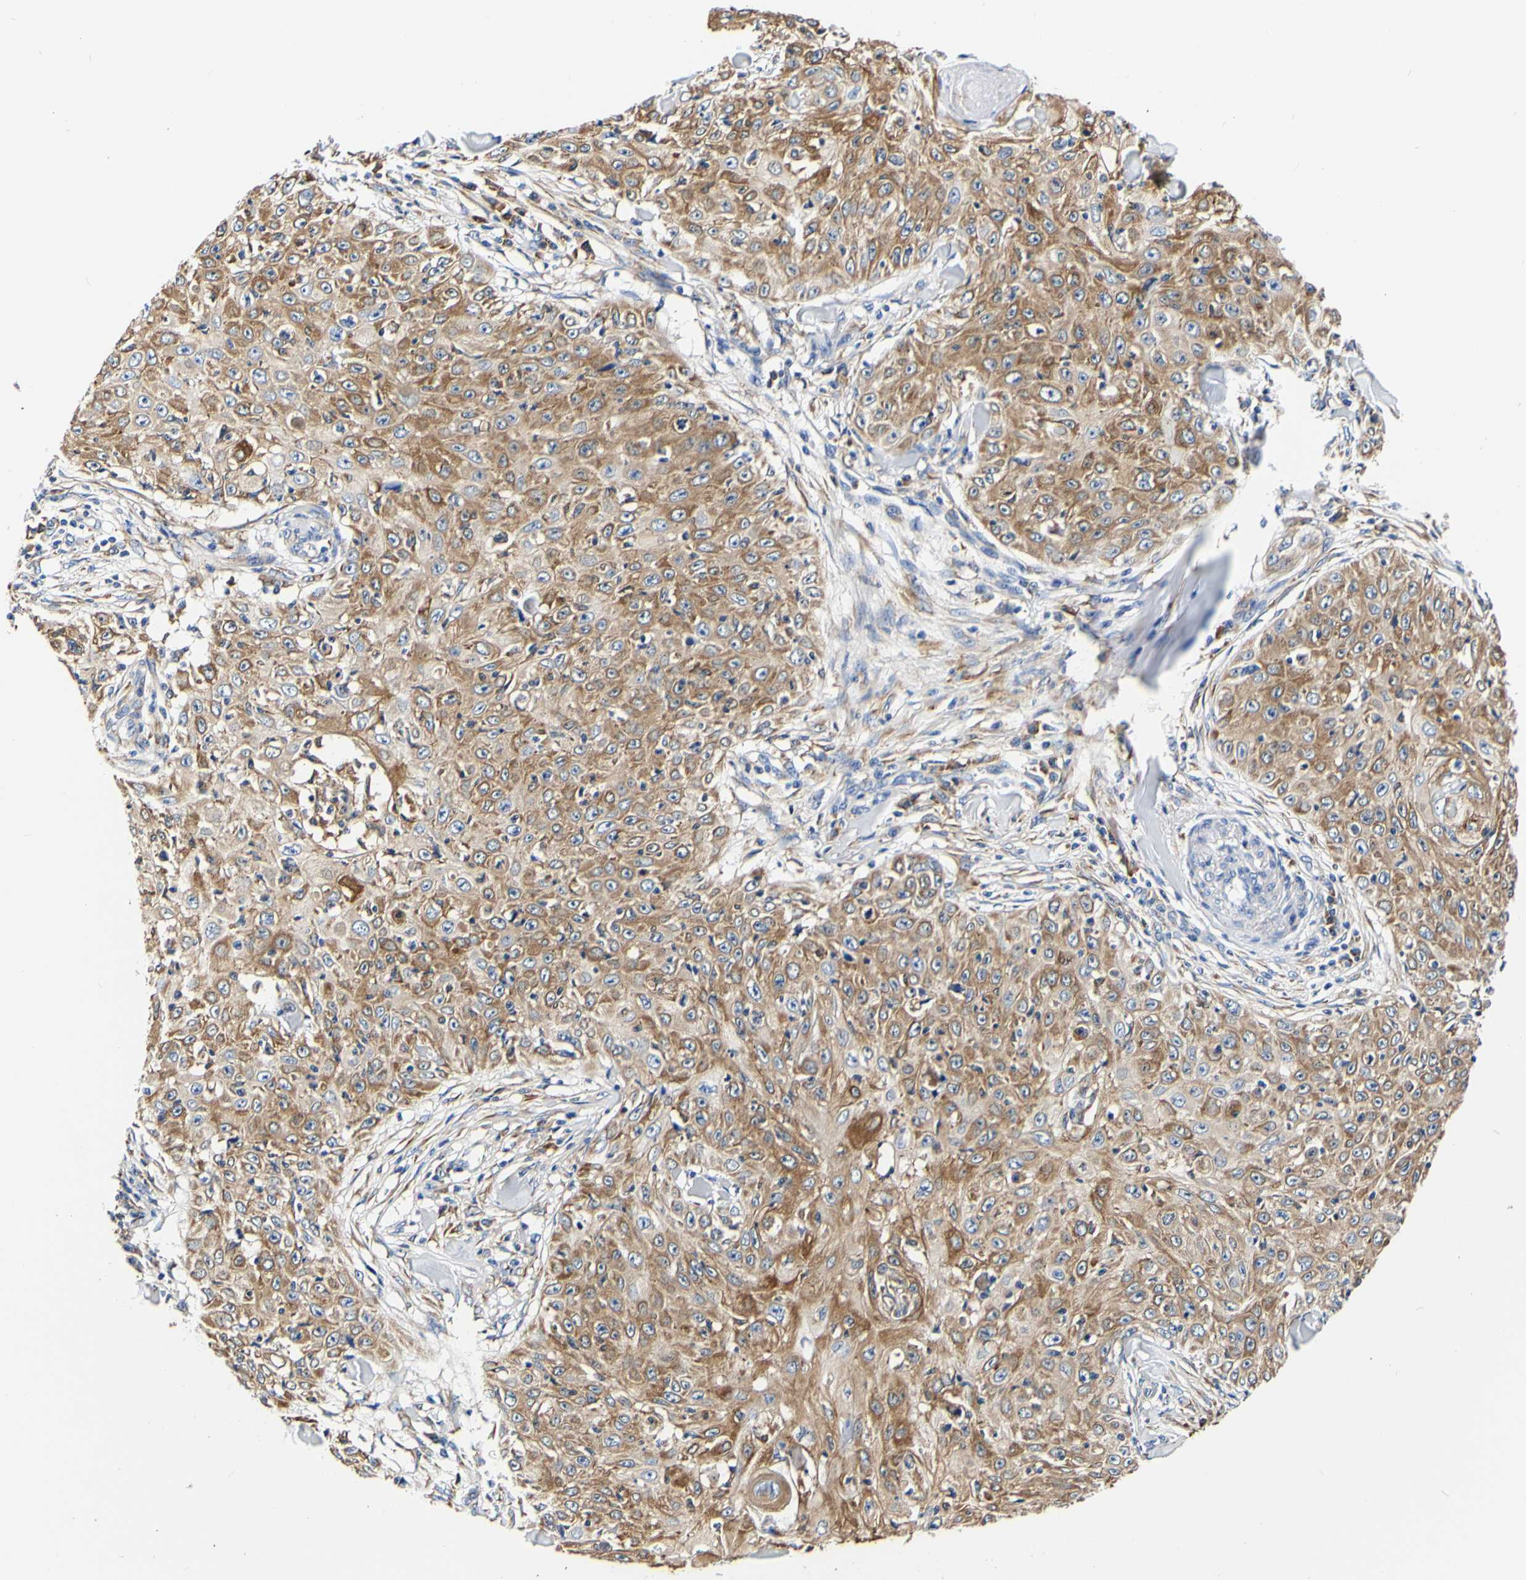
{"staining": {"intensity": "moderate", "quantity": ">75%", "location": "cytoplasmic/membranous"}, "tissue": "skin cancer", "cell_type": "Tumor cells", "image_type": "cancer", "snomed": [{"axis": "morphology", "description": "Squamous cell carcinoma, NOS"}, {"axis": "topography", "description": "Skin"}], "caption": "Immunohistochemical staining of human squamous cell carcinoma (skin) reveals moderate cytoplasmic/membranous protein staining in about >75% of tumor cells.", "gene": "P4HB", "patient": {"sex": "male", "age": 86}}